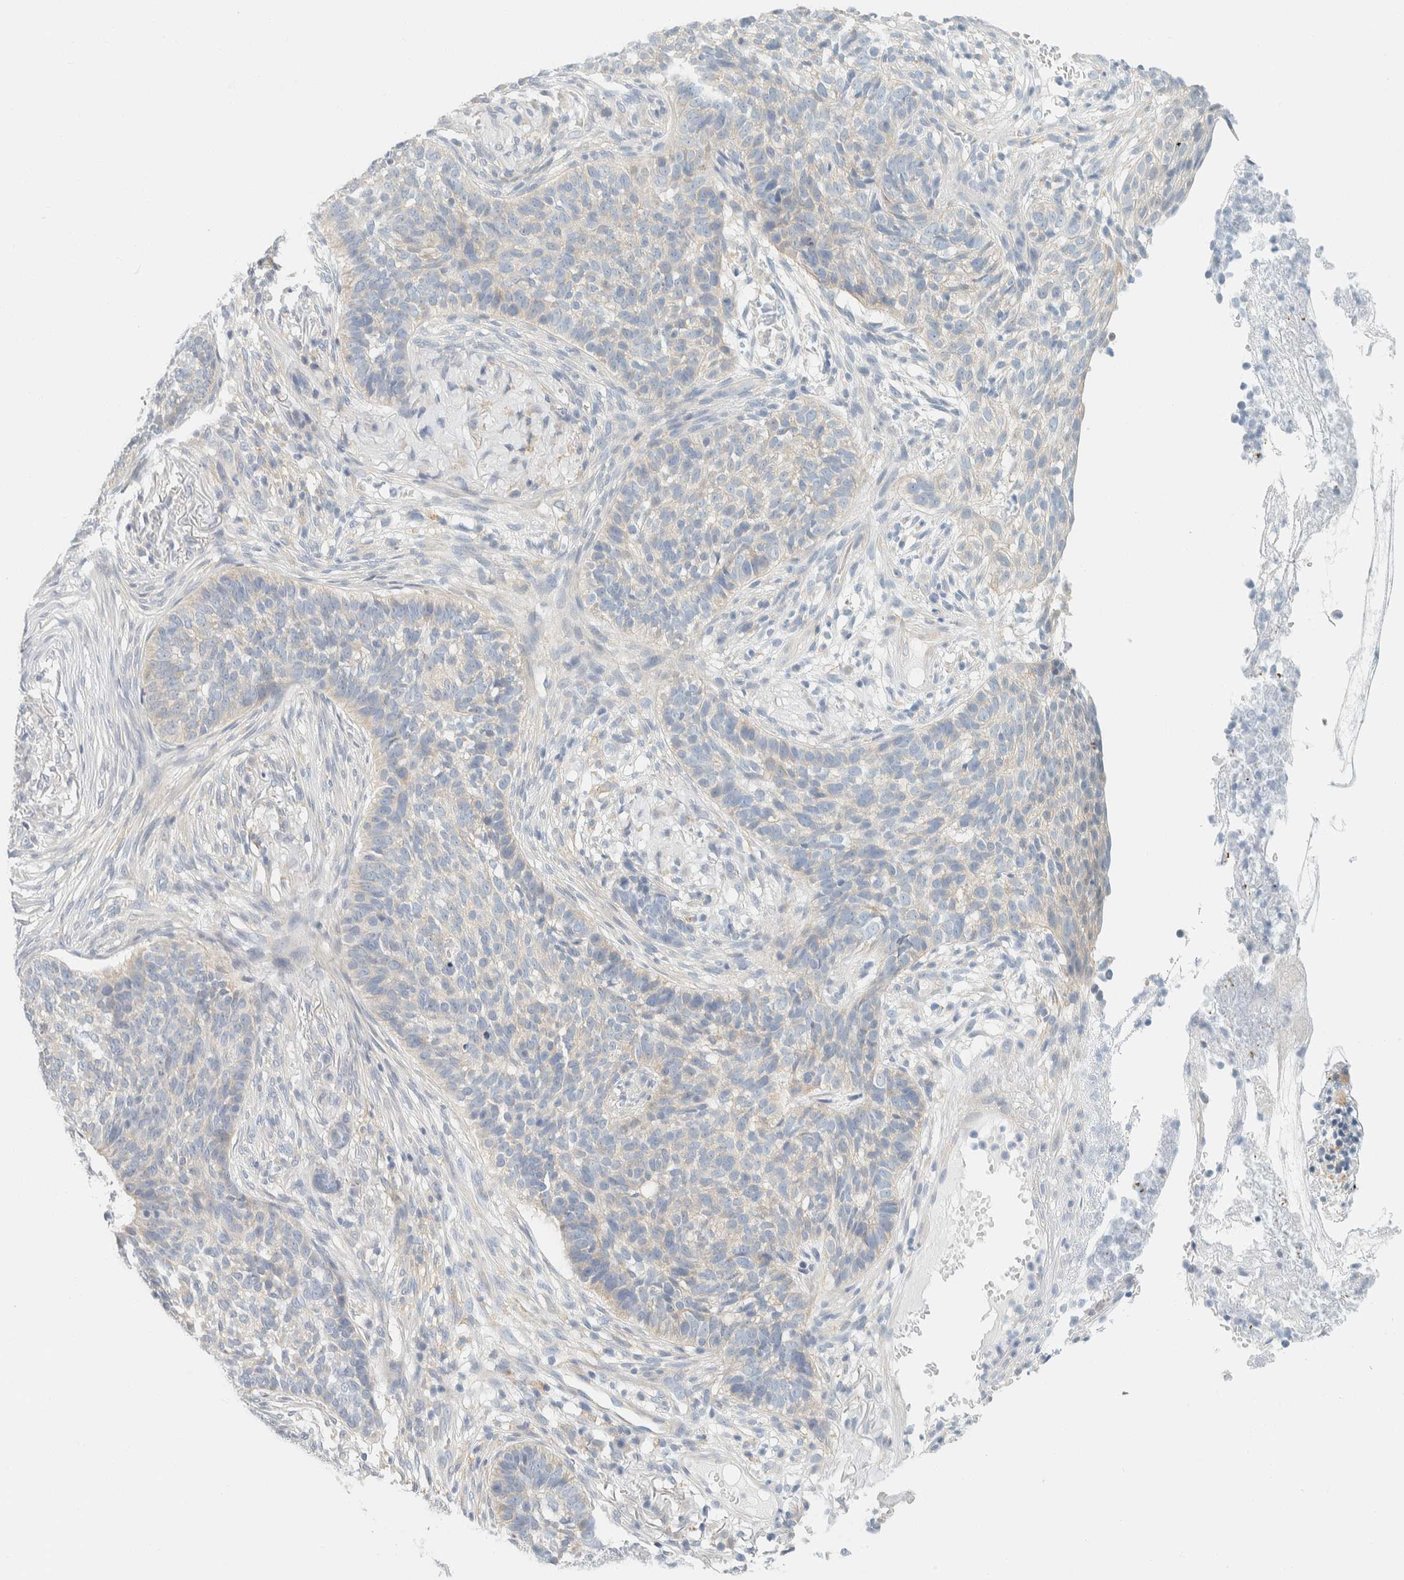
{"staining": {"intensity": "negative", "quantity": "none", "location": "none"}, "tissue": "skin cancer", "cell_type": "Tumor cells", "image_type": "cancer", "snomed": [{"axis": "morphology", "description": "Basal cell carcinoma"}, {"axis": "topography", "description": "Skin"}], "caption": "Tumor cells show no significant protein positivity in basal cell carcinoma (skin).", "gene": "PTGES3L-AARSD1", "patient": {"sex": "male", "age": 85}}